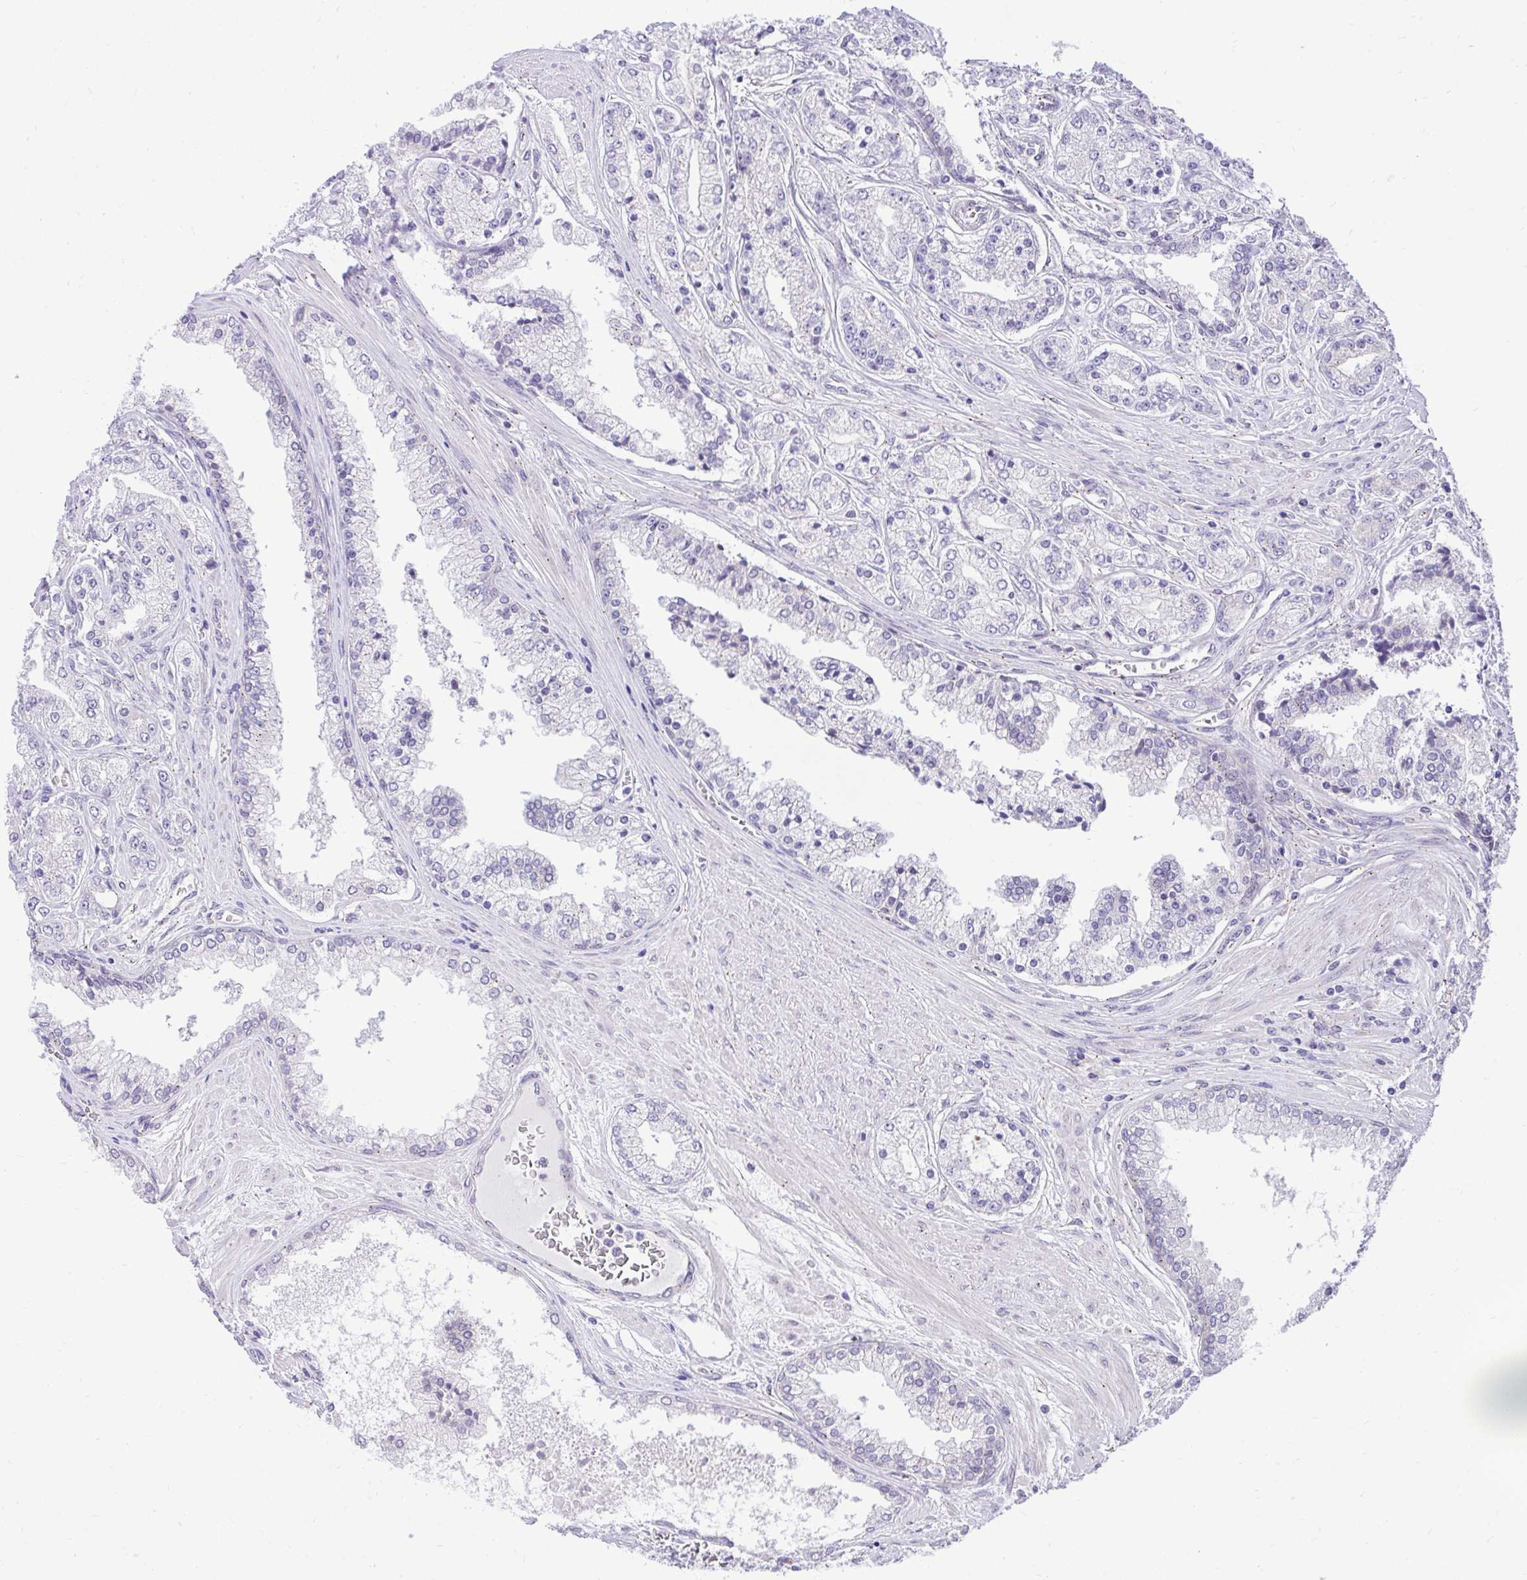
{"staining": {"intensity": "negative", "quantity": "none", "location": "none"}, "tissue": "prostate cancer", "cell_type": "Tumor cells", "image_type": "cancer", "snomed": [{"axis": "morphology", "description": "Adenocarcinoma, High grade"}, {"axis": "topography", "description": "Prostate"}], "caption": "Immunohistochemistry image of human high-grade adenocarcinoma (prostate) stained for a protein (brown), which reveals no expression in tumor cells.", "gene": "CEACAM18", "patient": {"sex": "male", "age": 66}}